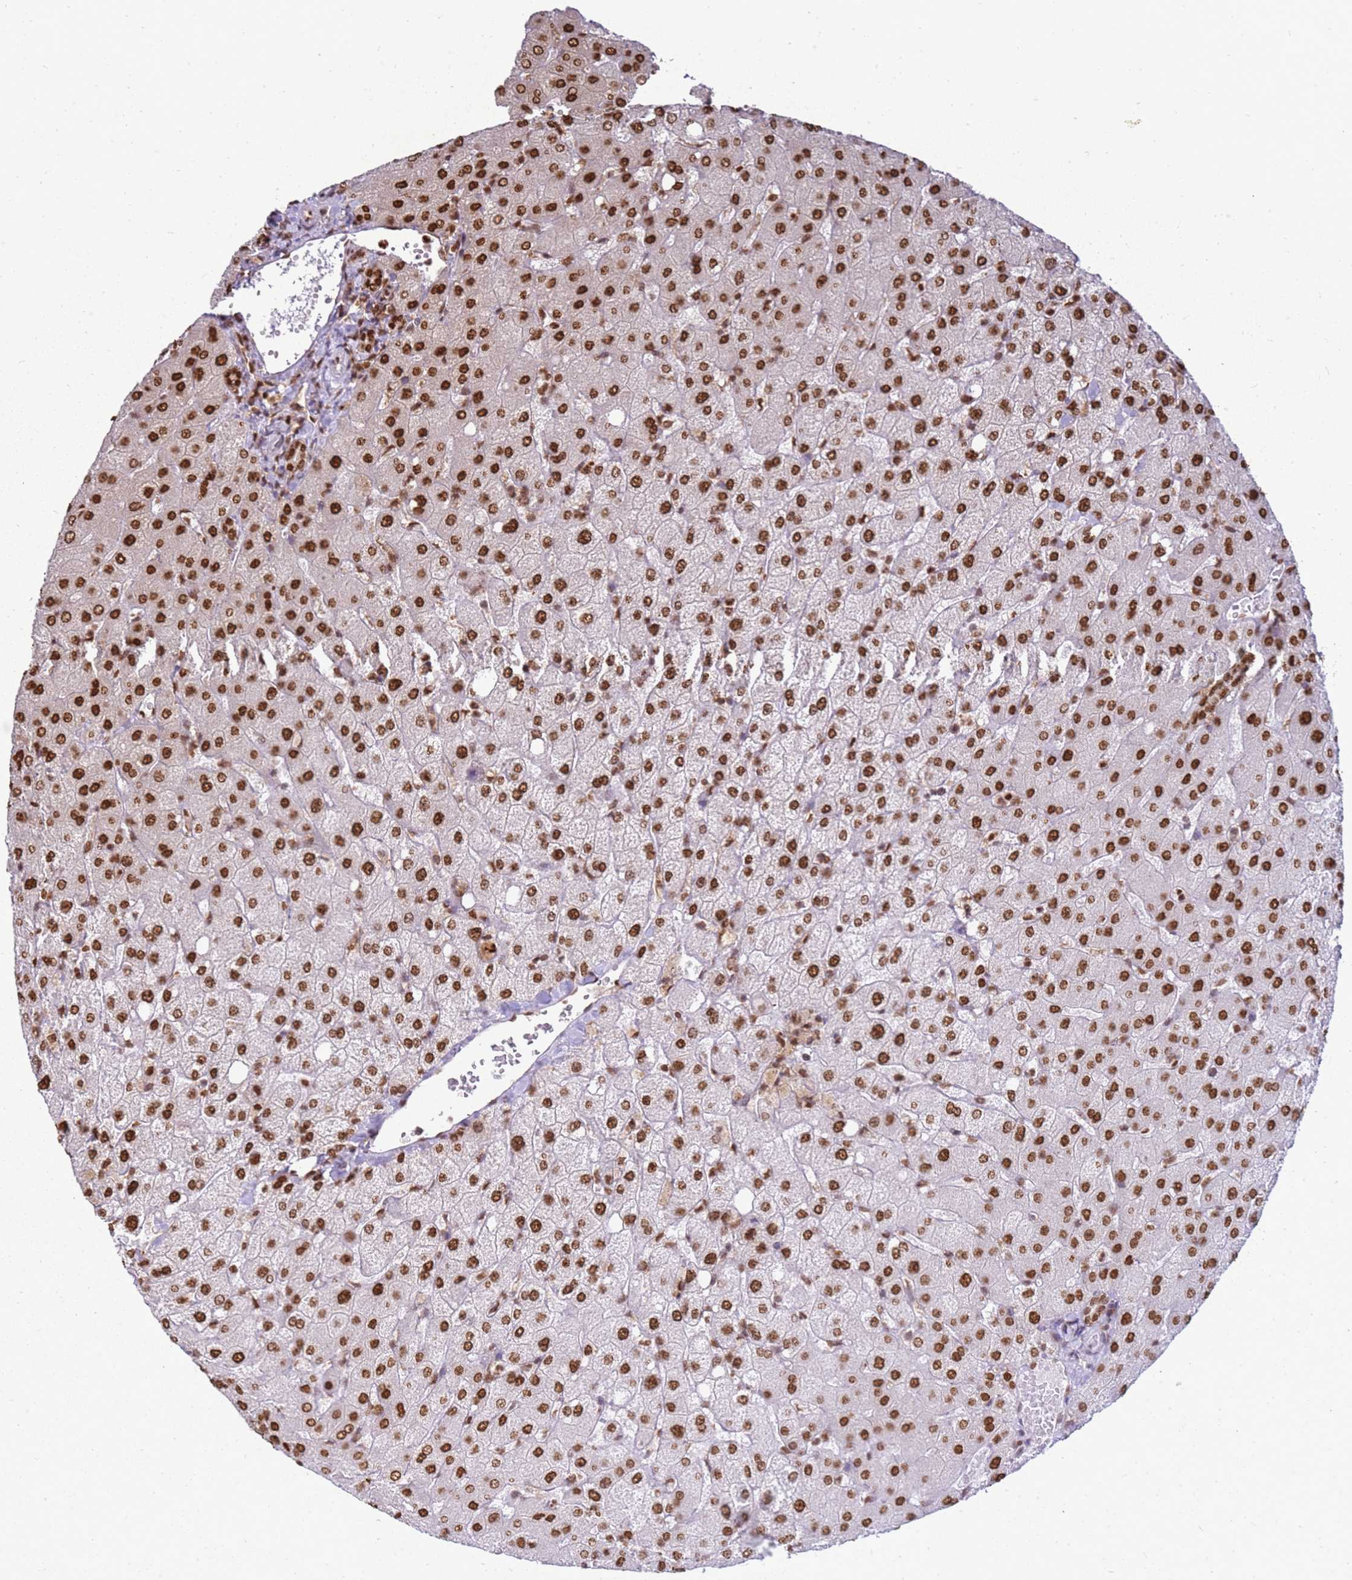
{"staining": {"intensity": "moderate", "quantity": ">75%", "location": "nuclear"}, "tissue": "liver", "cell_type": "Cholangiocytes", "image_type": "normal", "snomed": [{"axis": "morphology", "description": "Normal tissue, NOS"}, {"axis": "topography", "description": "Liver"}], "caption": "High-power microscopy captured an IHC histopathology image of normal liver, revealing moderate nuclear positivity in about >75% of cholangiocytes.", "gene": "APEX1", "patient": {"sex": "female", "age": 54}}